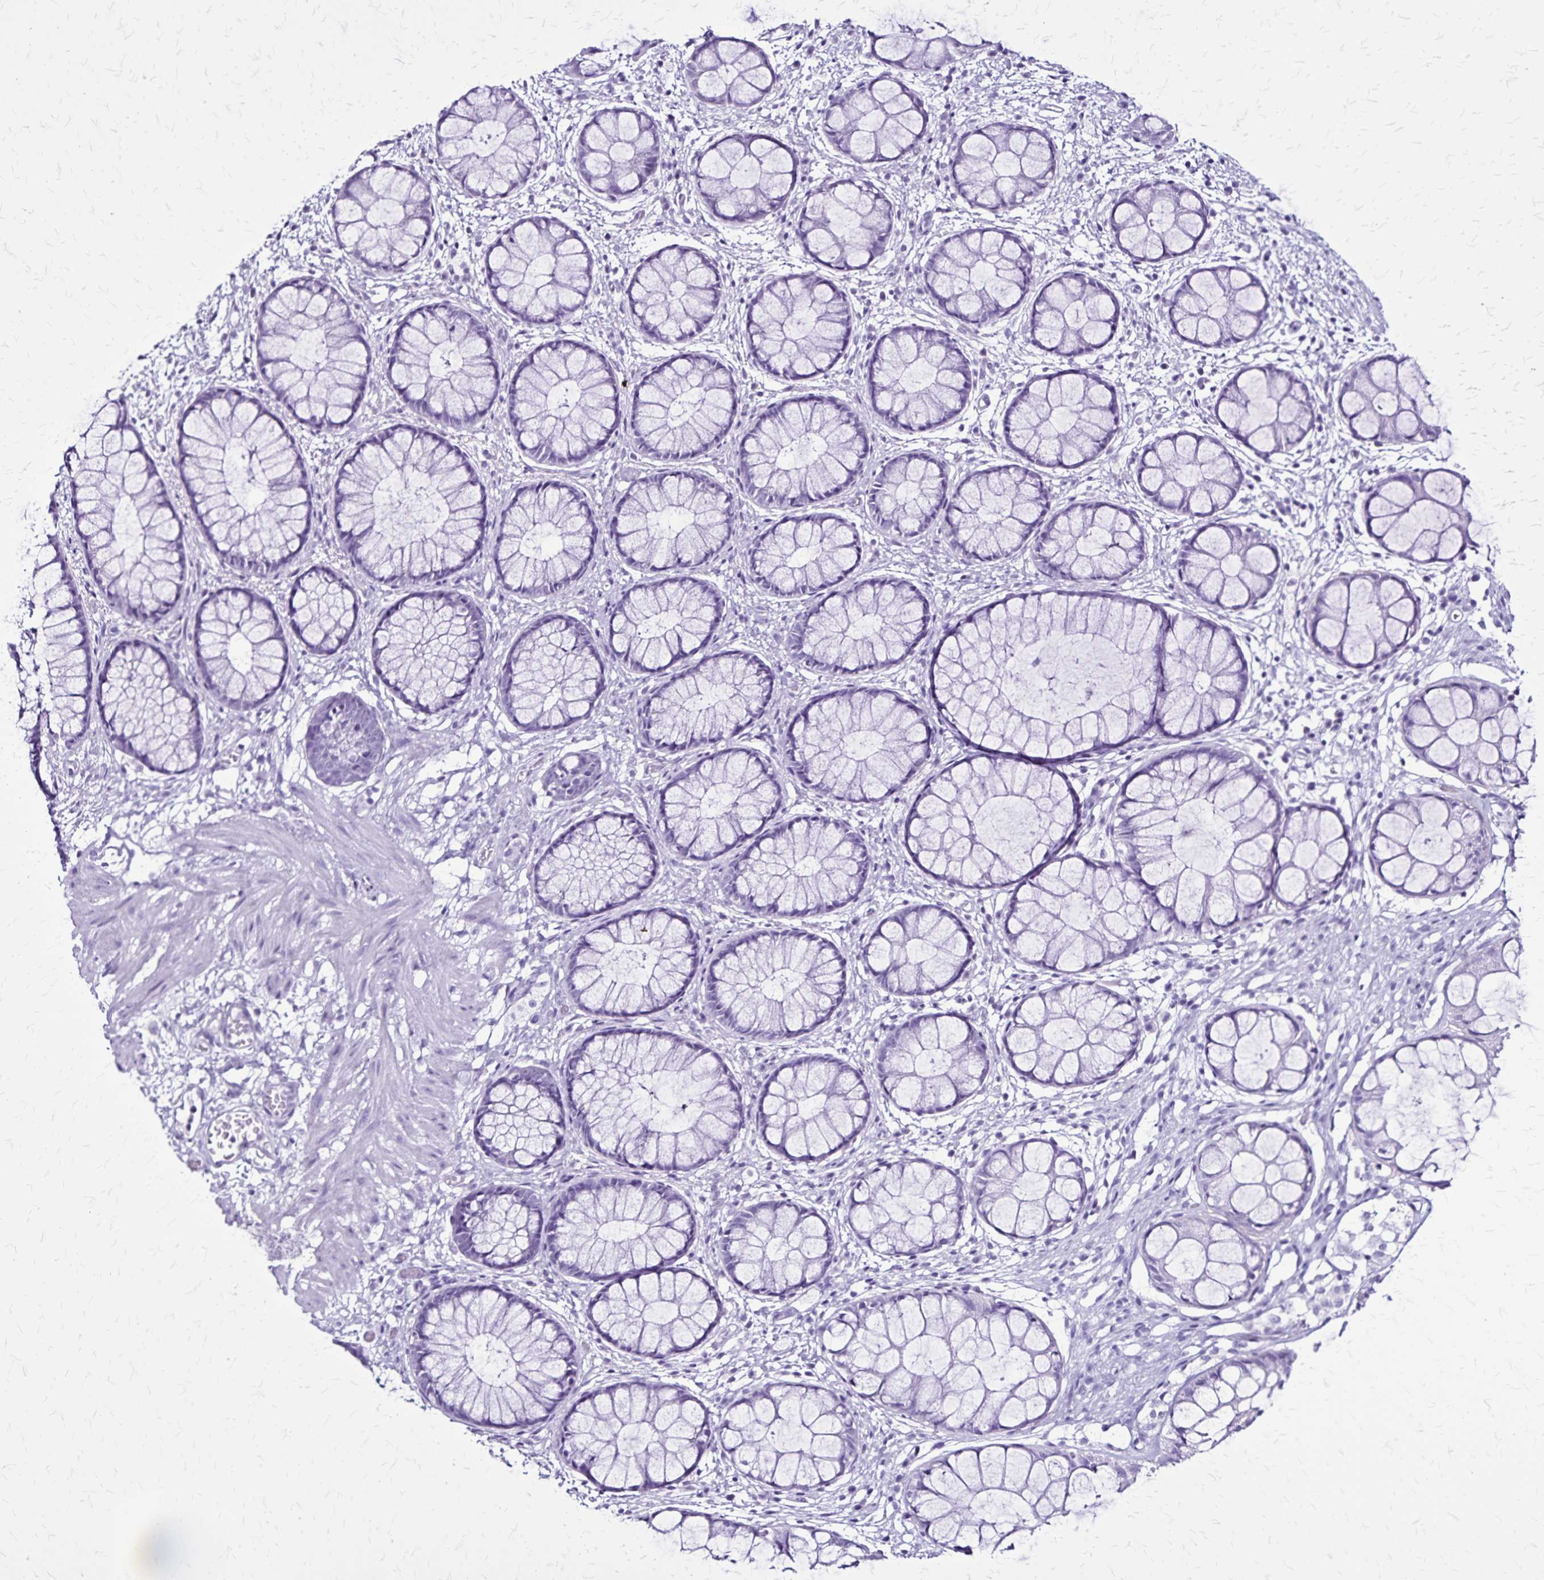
{"staining": {"intensity": "negative", "quantity": "none", "location": "none"}, "tissue": "rectum", "cell_type": "Glandular cells", "image_type": "normal", "snomed": [{"axis": "morphology", "description": "Normal tissue, NOS"}, {"axis": "topography", "description": "Rectum"}], "caption": "This is an IHC micrograph of normal rectum. There is no expression in glandular cells.", "gene": "KRT2", "patient": {"sex": "female", "age": 62}}